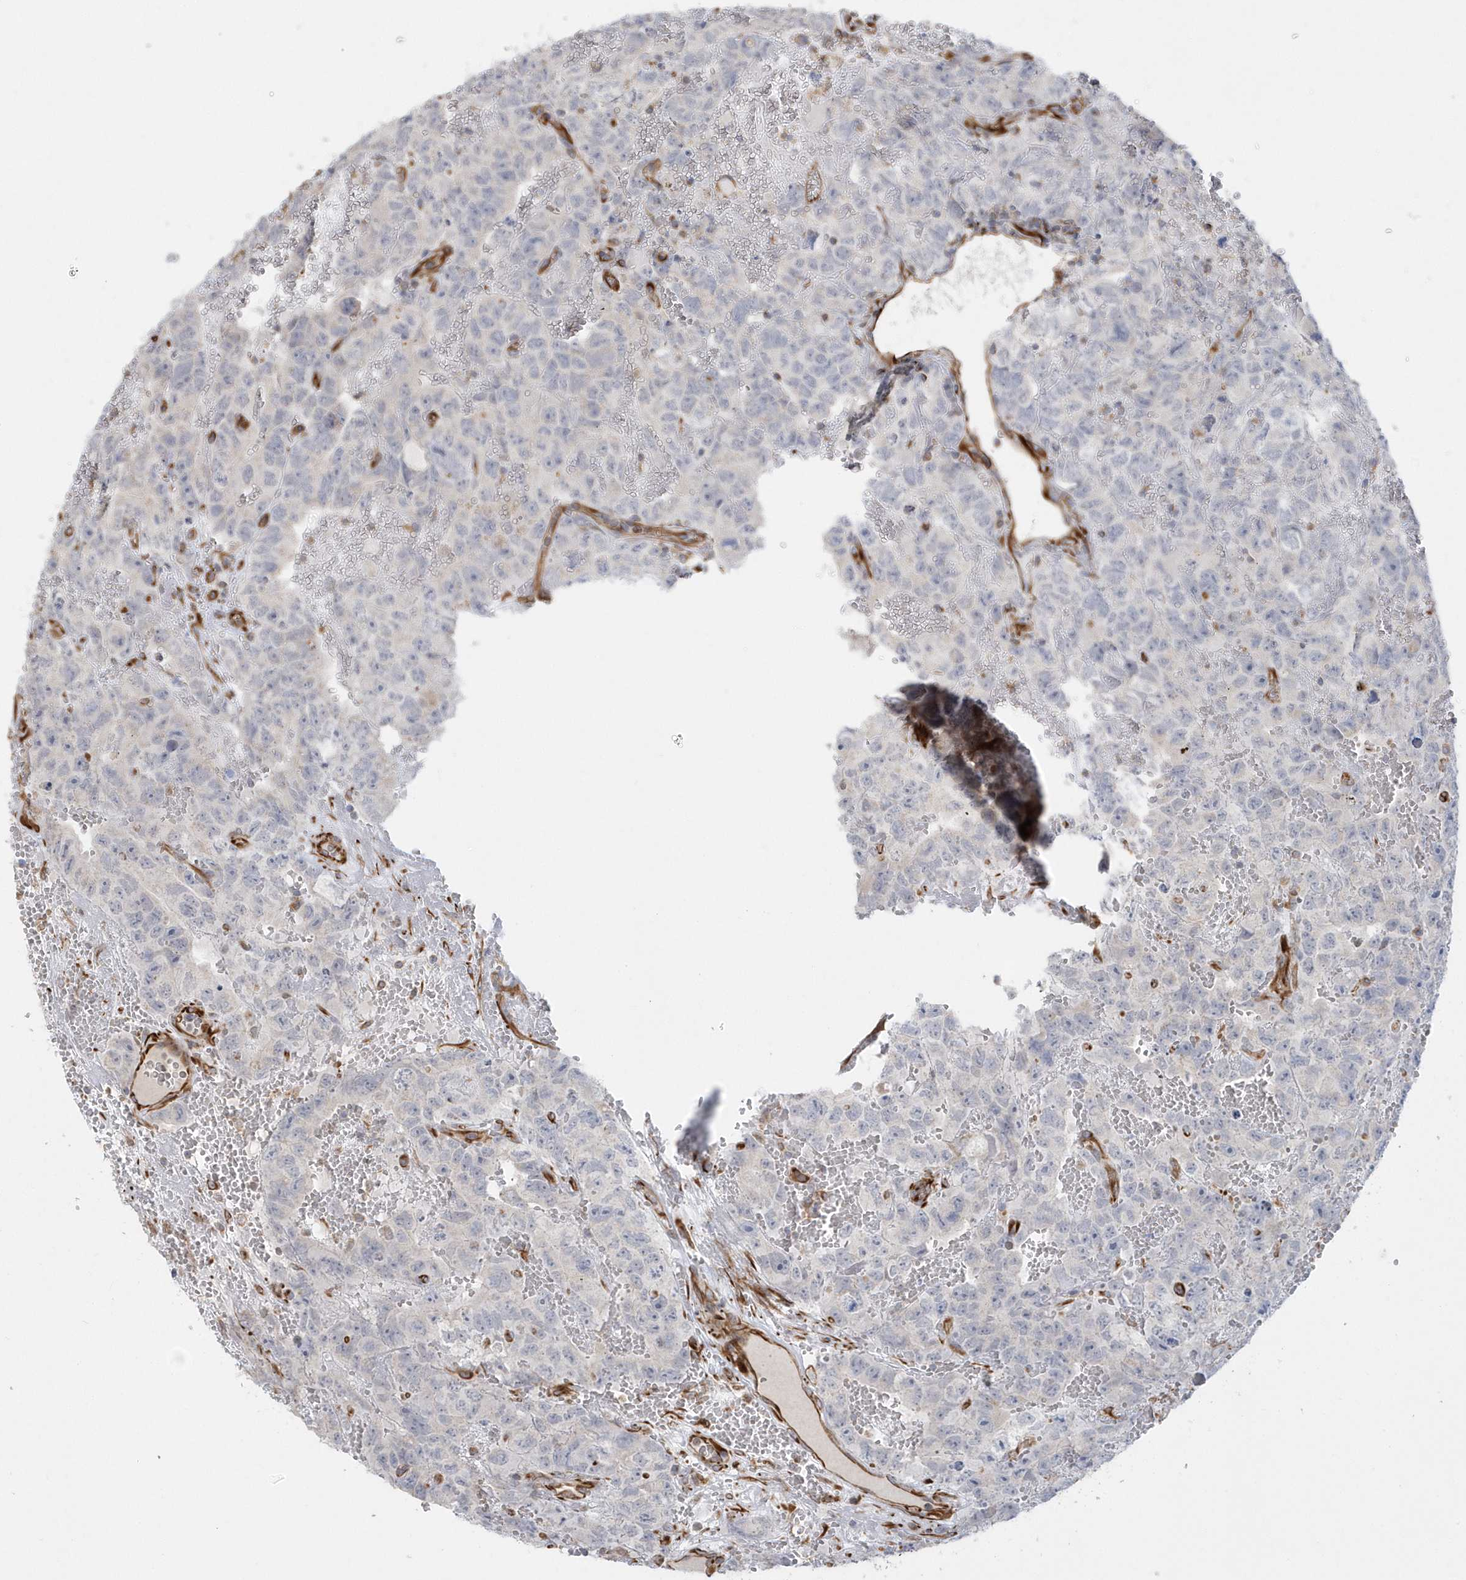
{"staining": {"intensity": "negative", "quantity": "none", "location": "none"}, "tissue": "testis cancer", "cell_type": "Tumor cells", "image_type": "cancer", "snomed": [{"axis": "morphology", "description": "Carcinoma, Embryonal, NOS"}, {"axis": "topography", "description": "Testis"}], "caption": "DAB immunohistochemical staining of human testis cancer (embryonal carcinoma) reveals no significant expression in tumor cells.", "gene": "RAB17", "patient": {"sex": "male", "age": 45}}